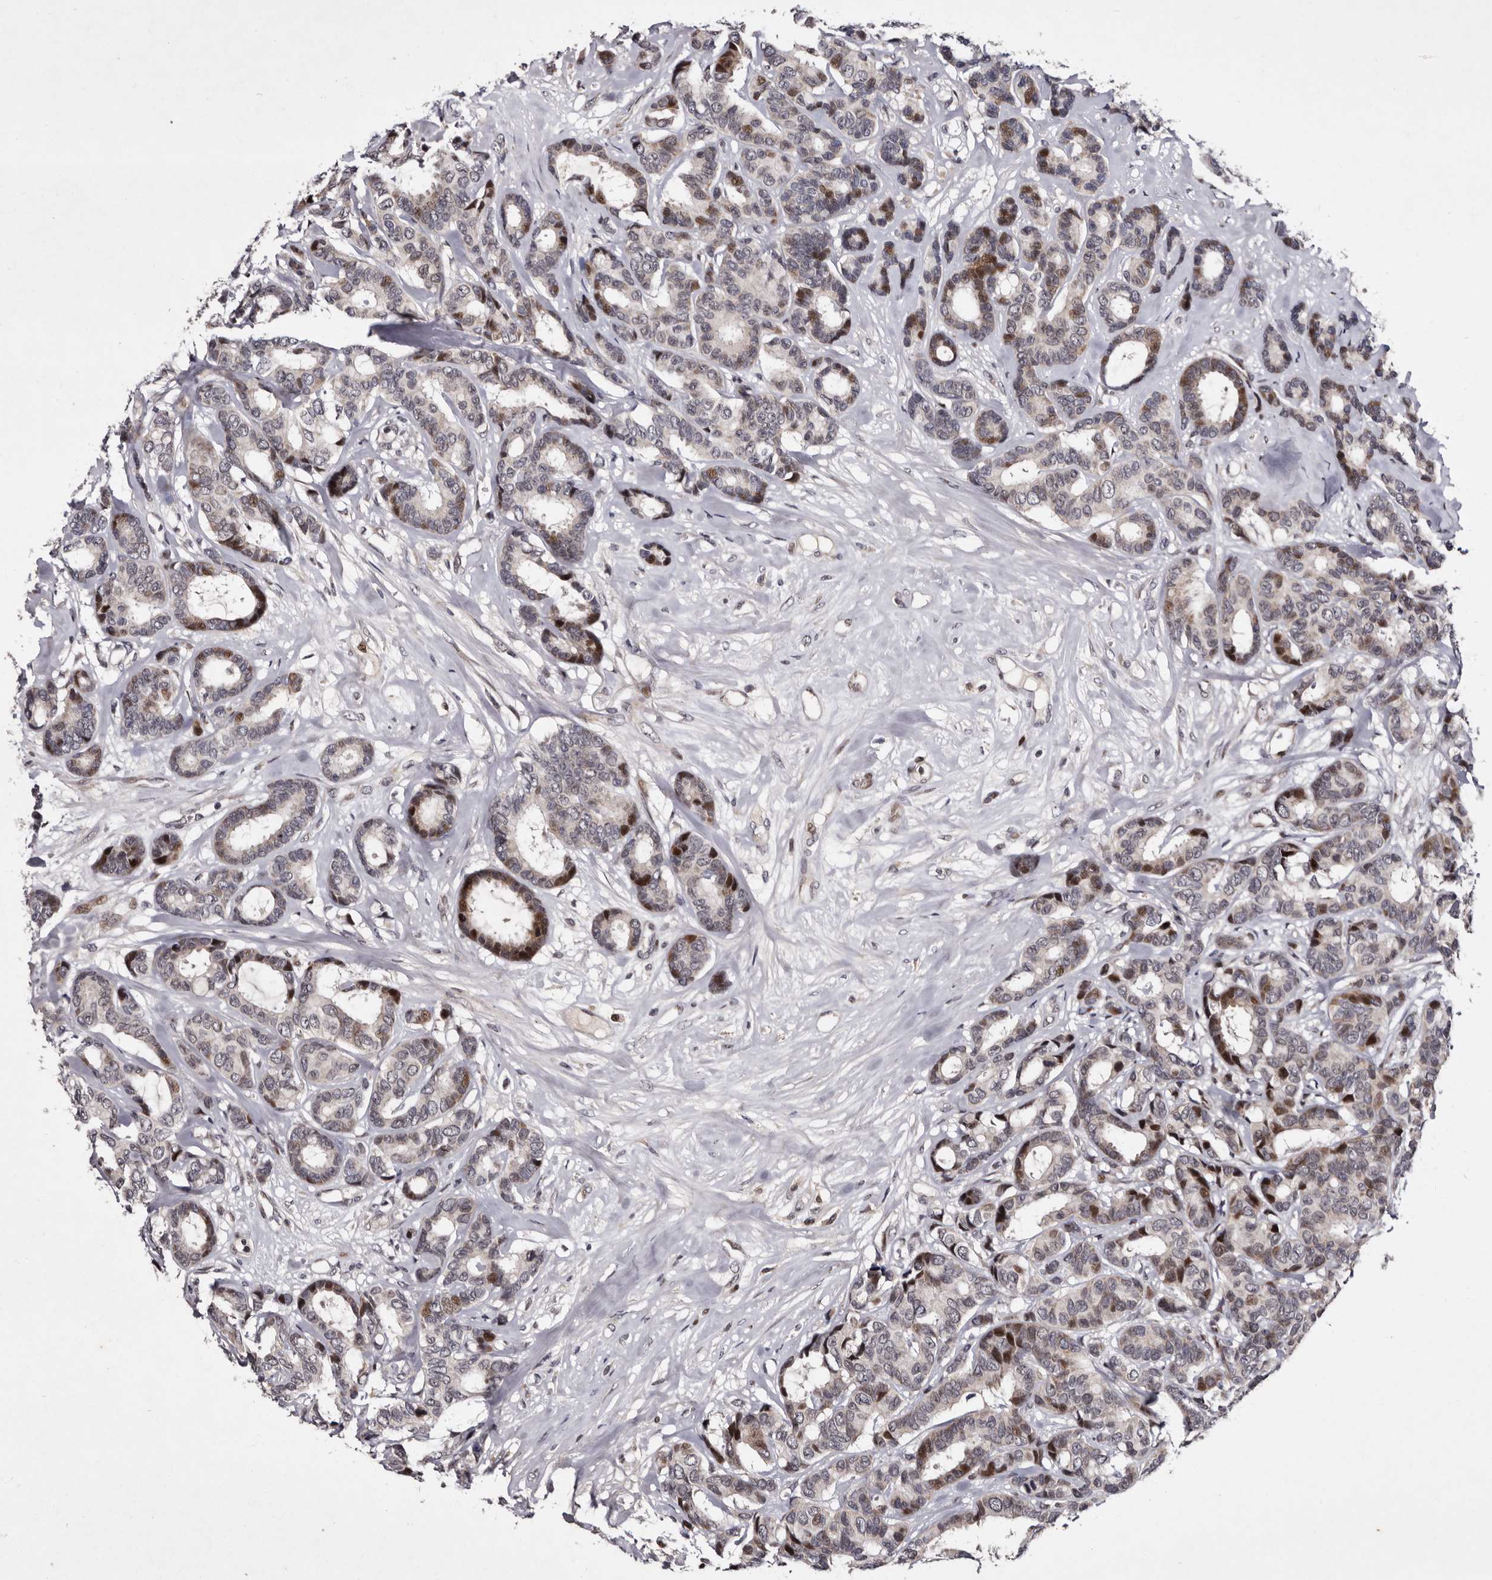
{"staining": {"intensity": "moderate", "quantity": "<25%", "location": "nuclear"}, "tissue": "breast cancer", "cell_type": "Tumor cells", "image_type": "cancer", "snomed": [{"axis": "morphology", "description": "Duct carcinoma"}, {"axis": "topography", "description": "Breast"}], "caption": "There is low levels of moderate nuclear expression in tumor cells of infiltrating ductal carcinoma (breast), as demonstrated by immunohistochemical staining (brown color).", "gene": "TNKS", "patient": {"sex": "female", "age": 87}}